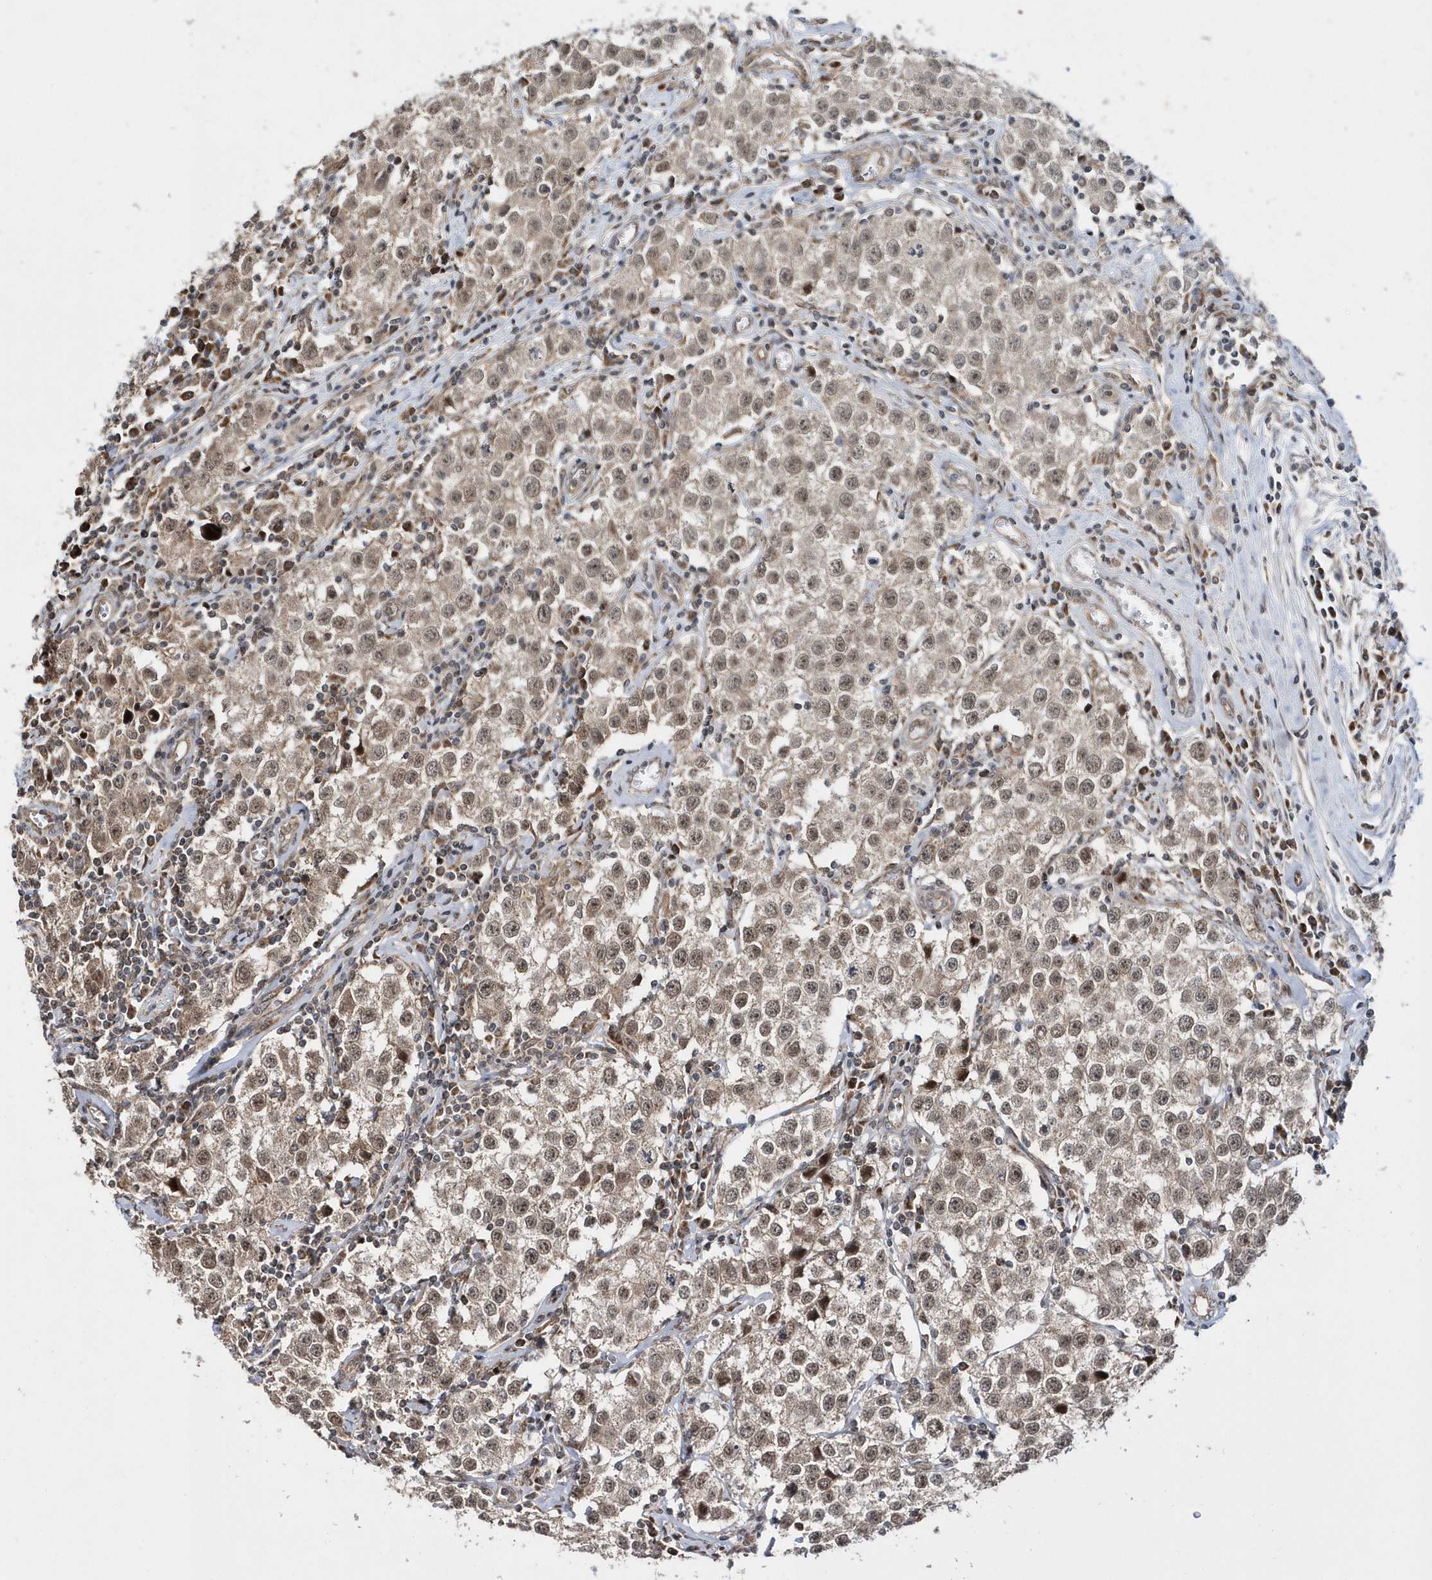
{"staining": {"intensity": "weak", "quantity": ">75%", "location": "cytoplasmic/membranous,nuclear"}, "tissue": "testis cancer", "cell_type": "Tumor cells", "image_type": "cancer", "snomed": [{"axis": "morphology", "description": "Seminoma, NOS"}, {"axis": "morphology", "description": "Carcinoma, Embryonal, NOS"}, {"axis": "topography", "description": "Testis"}], "caption": "Testis cancer tissue exhibits weak cytoplasmic/membranous and nuclear positivity in approximately >75% of tumor cells, visualized by immunohistochemistry.", "gene": "DALRD3", "patient": {"sex": "male", "age": 43}}